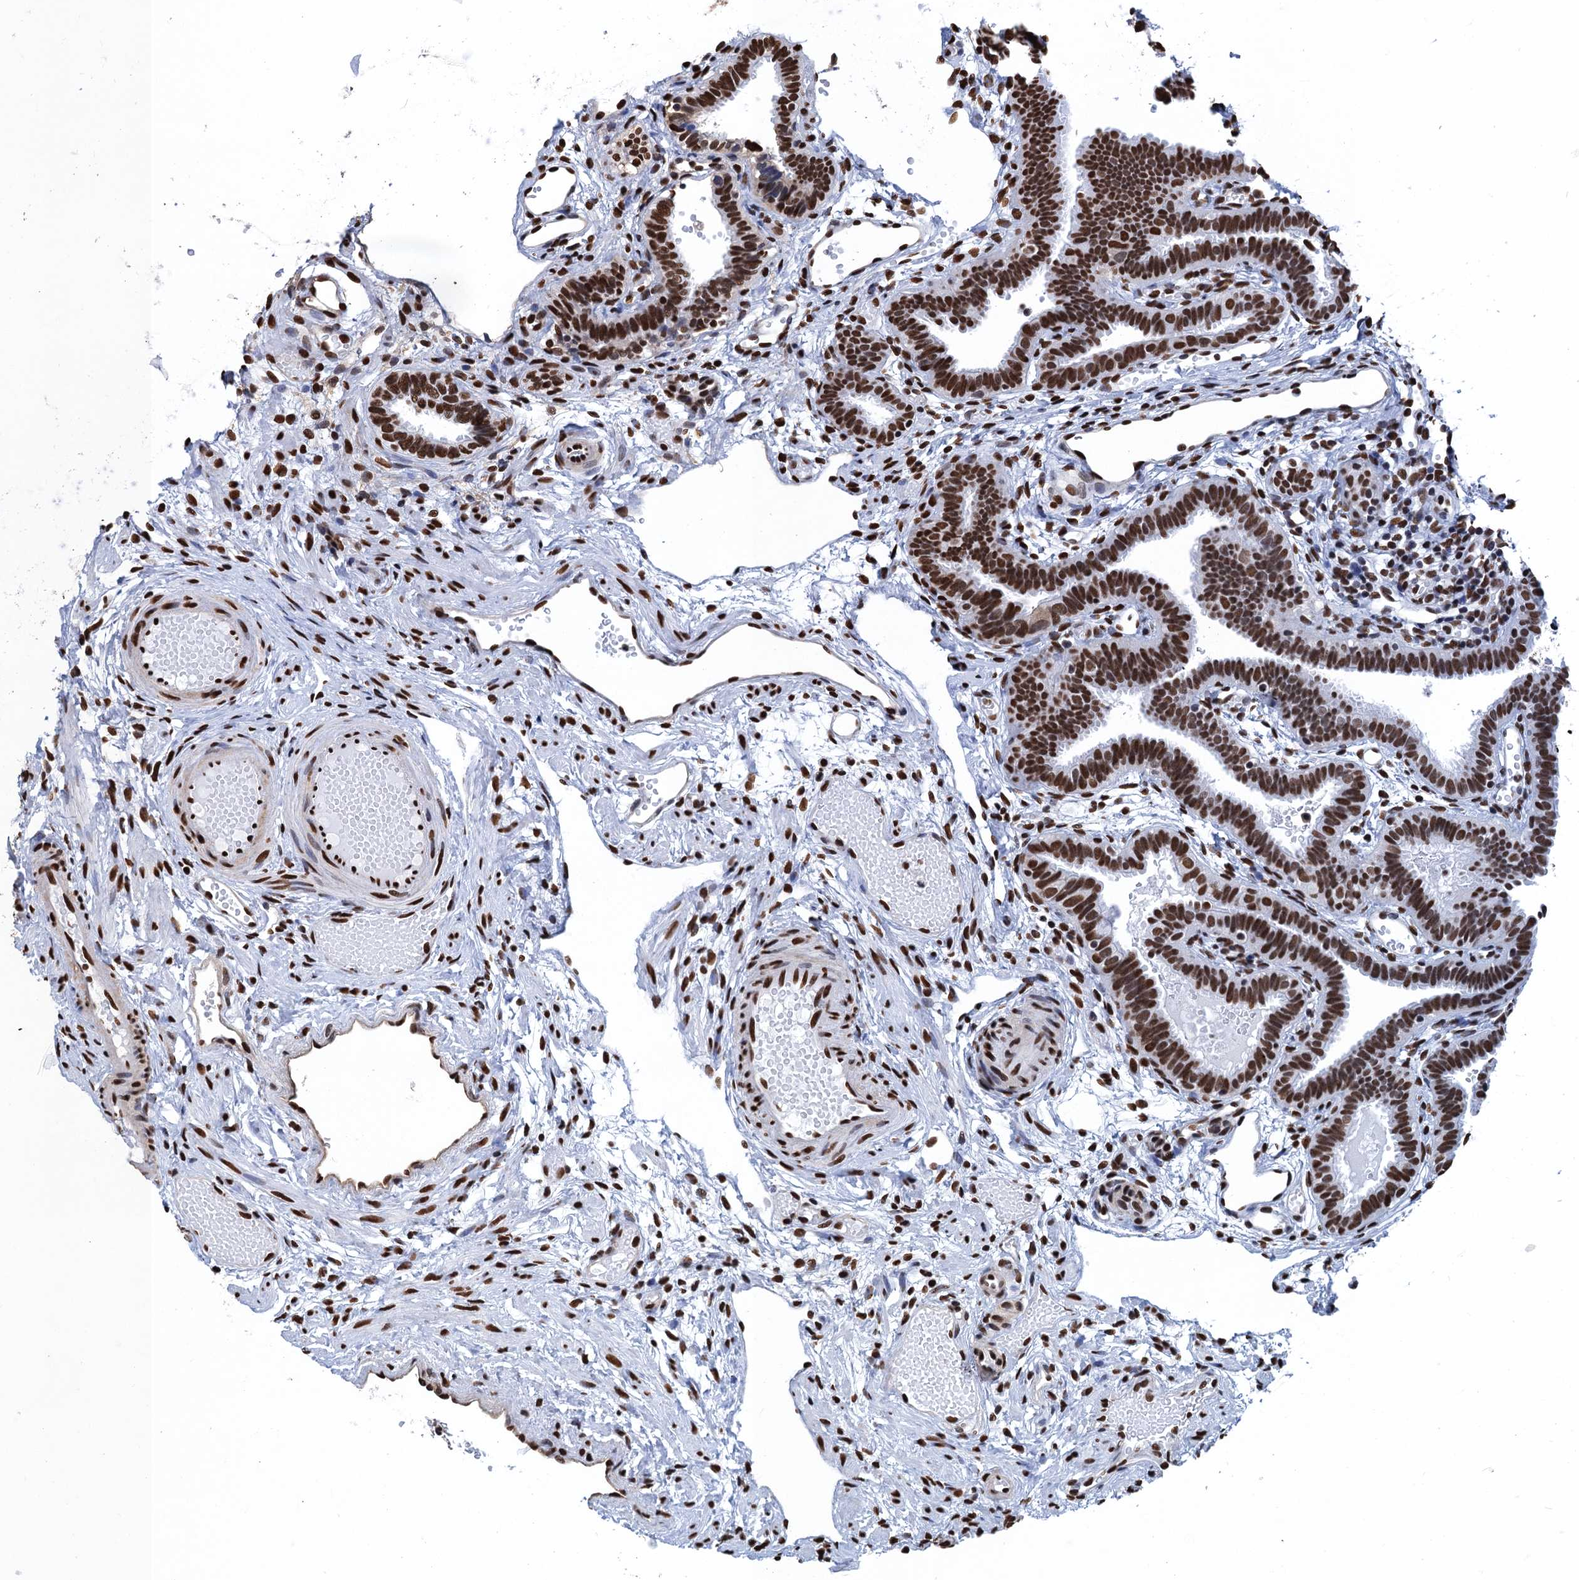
{"staining": {"intensity": "strong", "quantity": ">75%", "location": "nuclear"}, "tissue": "fallopian tube", "cell_type": "Glandular cells", "image_type": "normal", "snomed": [{"axis": "morphology", "description": "Normal tissue, NOS"}, {"axis": "topography", "description": "Fallopian tube"}], "caption": "Immunohistochemical staining of unremarkable human fallopian tube shows strong nuclear protein expression in approximately >75% of glandular cells.", "gene": "UBA2", "patient": {"sex": "female", "age": 37}}